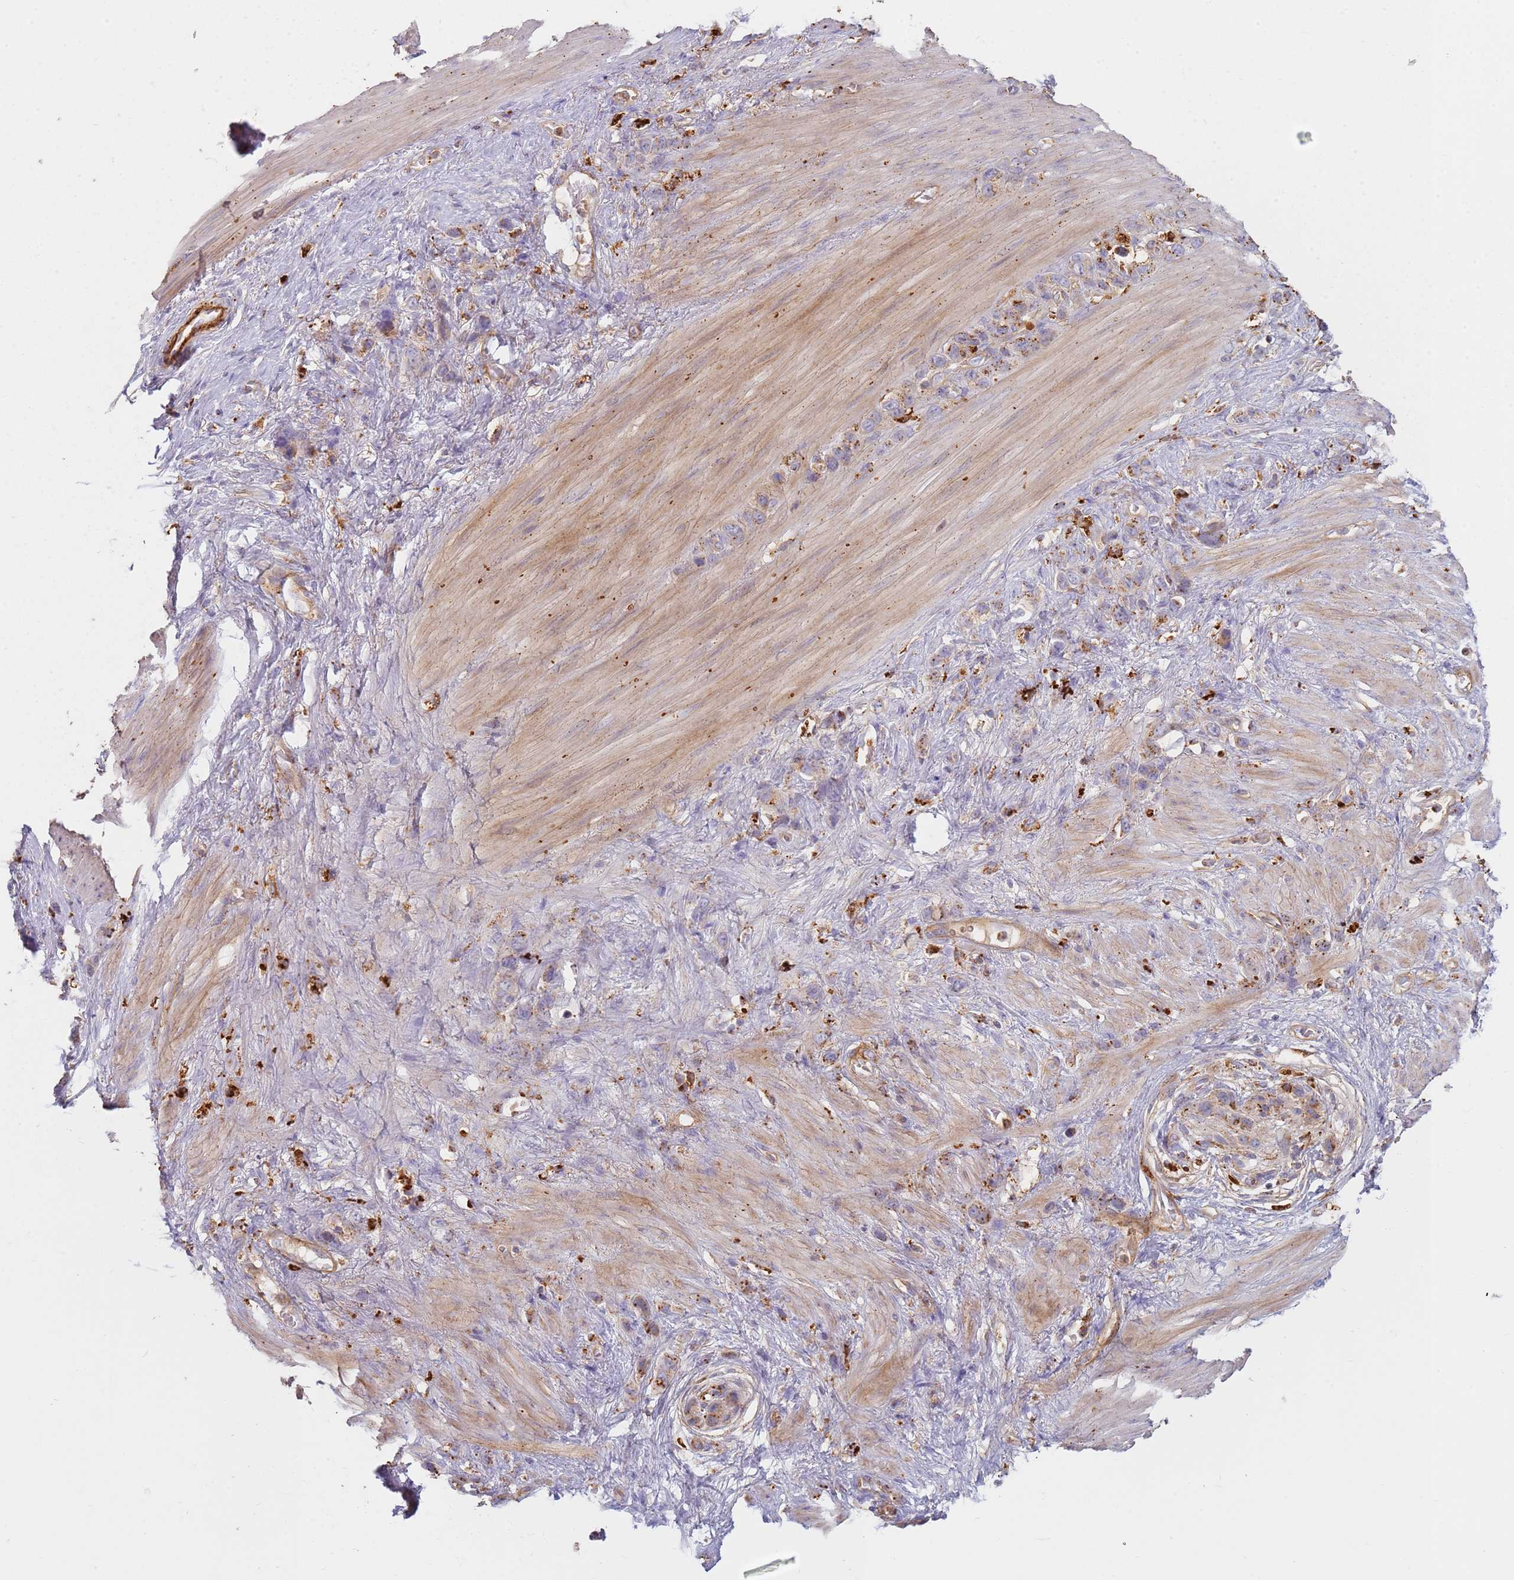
{"staining": {"intensity": "moderate", "quantity": "<25%", "location": "cytoplasmic/membranous"}, "tissue": "stomach cancer", "cell_type": "Tumor cells", "image_type": "cancer", "snomed": [{"axis": "morphology", "description": "Adenocarcinoma, NOS"}, {"axis": "morphology", "description": "Adenocarcinoma, High grade"}, {"axis": "topography", "description": "Stomach, upper"}, {"axis": "topography", "description": "Stomach, lower"}], "caption": "IHC micrograph of human adenocarcinoma (high-grade) (stomach) stained for a protein (brown), which reveals low levels of moderate cytoplasmic/membranous positivity in approximately <25% of tumor cells.", "gene": "TMEM229B", "patient": {"sex": "female", "age": 65}}